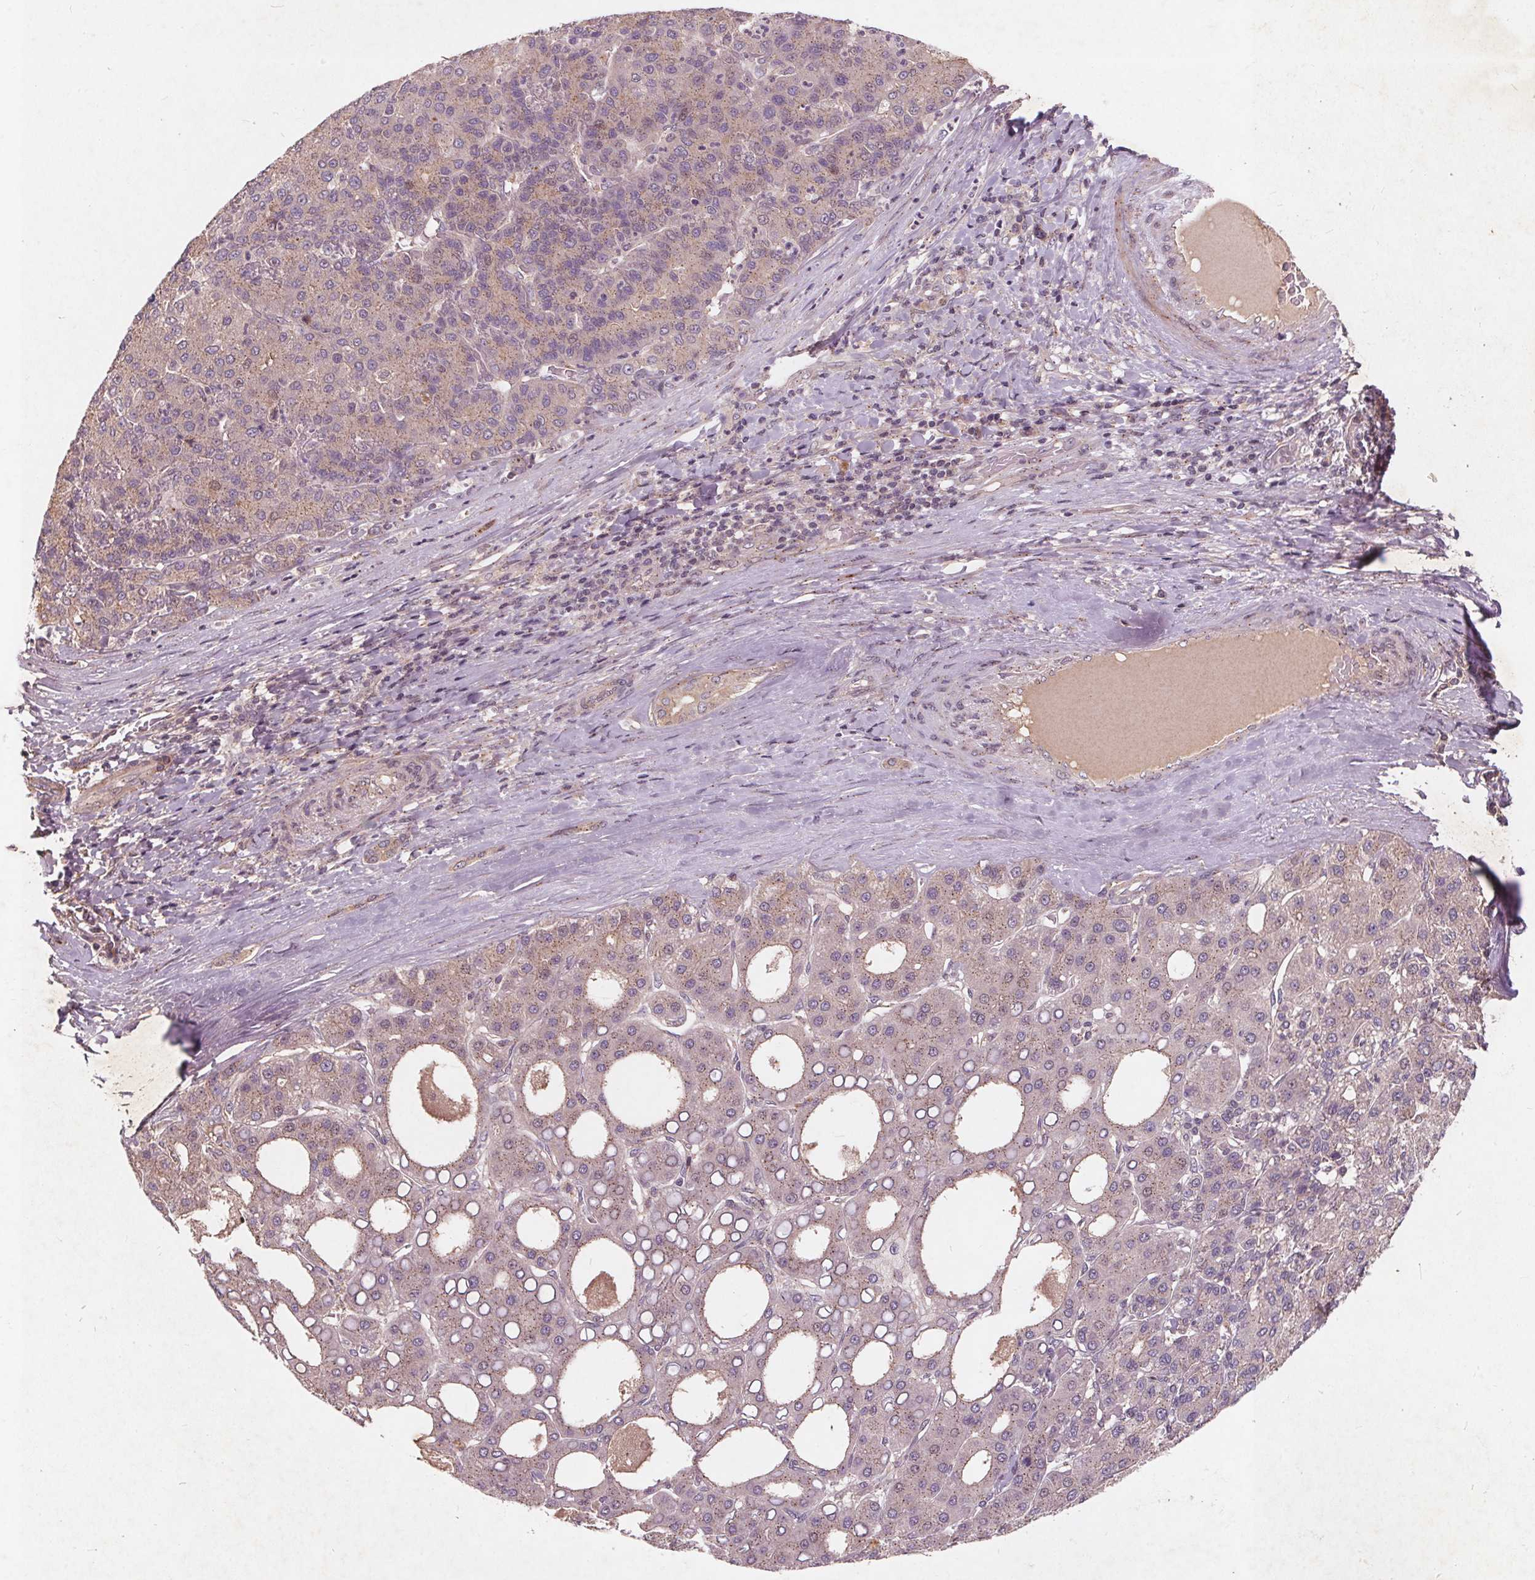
{"staining": {"intensity": "negative", "quantity": "none", "location": "none"}, "tissue": "liver cancer", "cell_type": "Tumor cells", "image_type": "cancer", "snomed": [{"axis": "morphology", "description": "Carcinoma, Hepatocellular, NOS"}, {"axis": "topography", "description": "Liver"}], "caption": "Micrograph shows no protein expression in tumor cells of liver hepatocellular carcinoma tissue. Nuclei are stained in blue.", "gene": "CSNK1G2", "patient": {"sex": "male", "age": 65}}